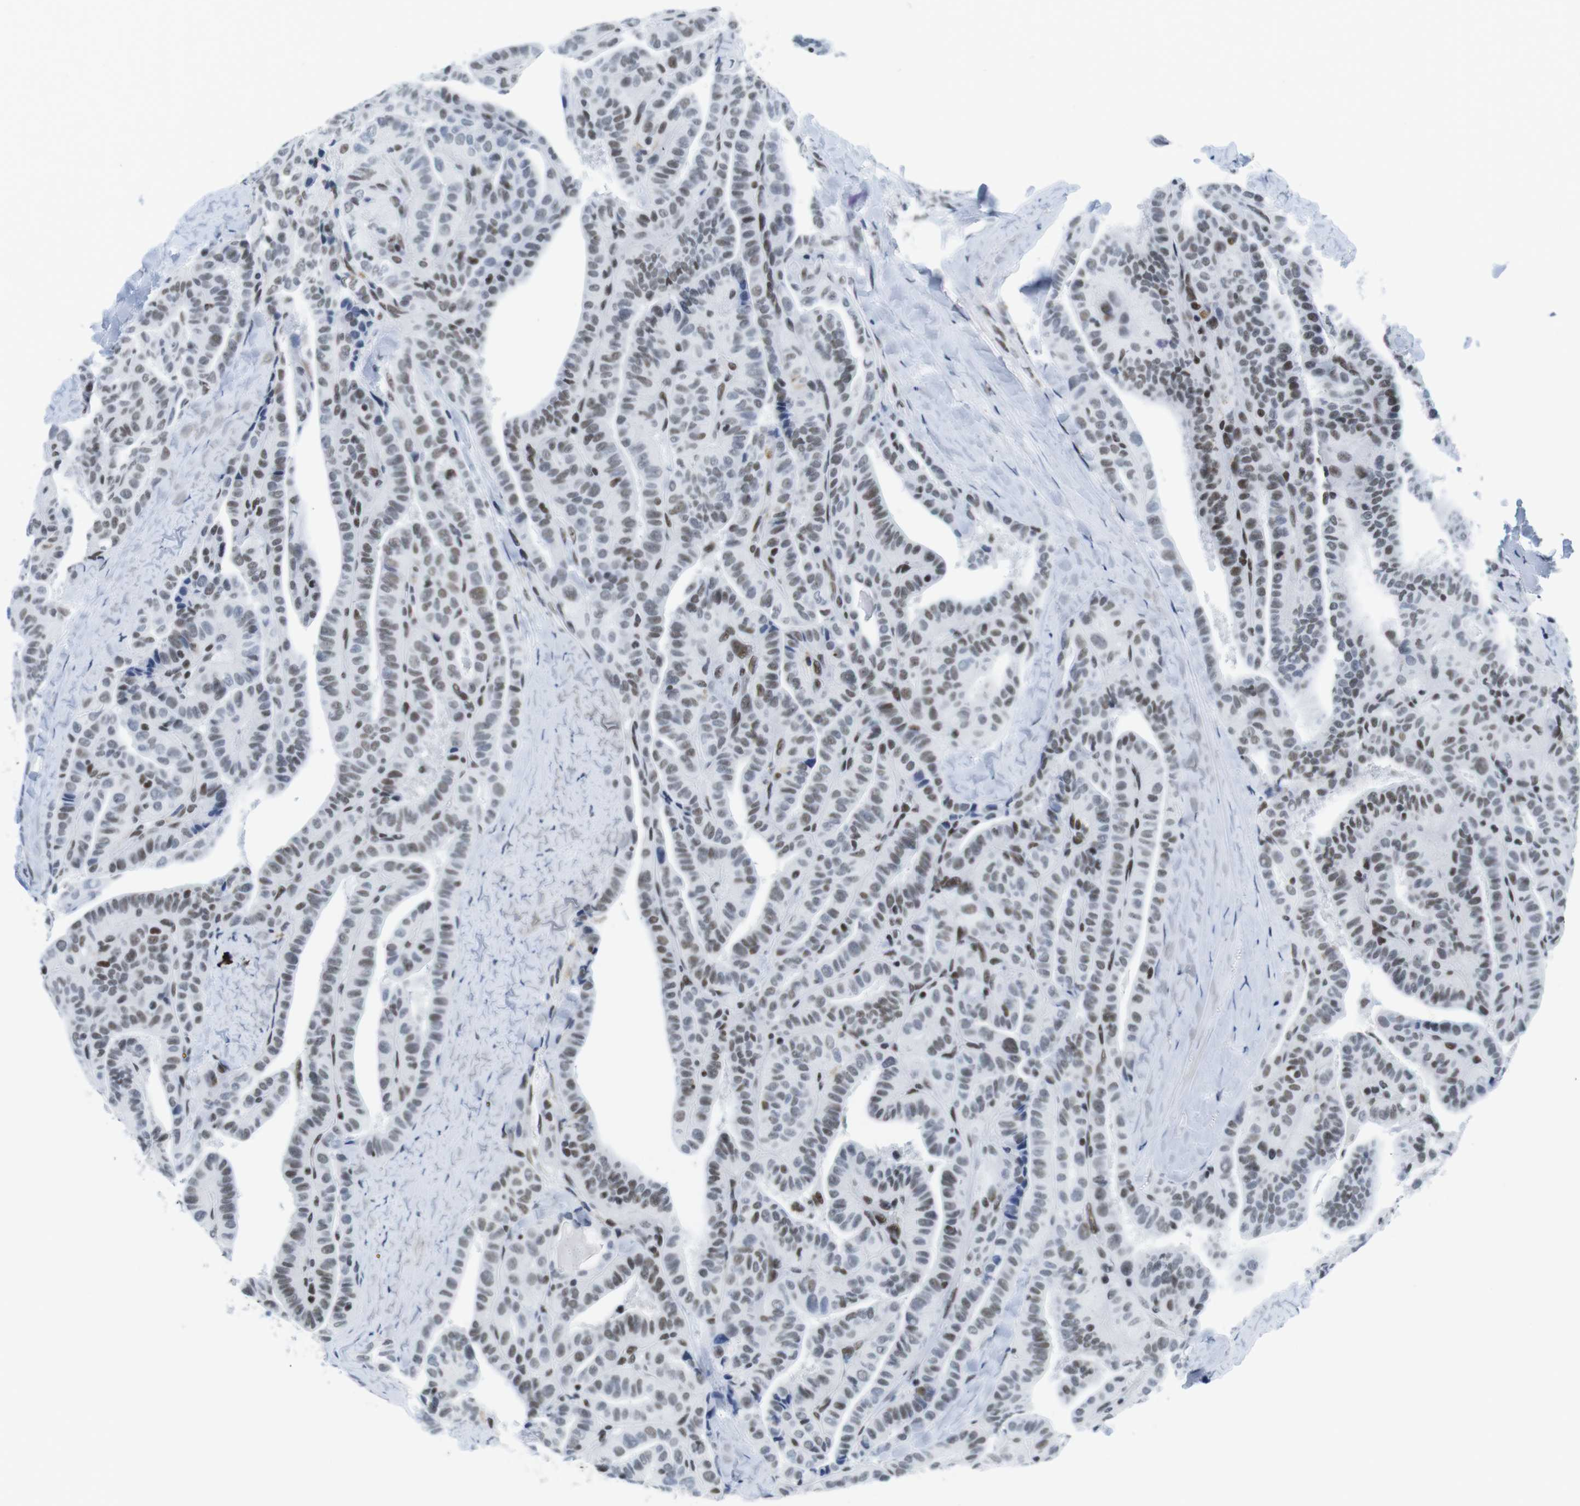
{"staining": {"intensity": "moderate", "quantity": ">75%", "location": "nuclear"}, "tissue": "thyroid cancer", "cell_type": "Tumor cells", "image_type": "cancer", "snomed": [{"axis": "morphology", "description": "Papillary adenocarcinoma, NOS"}, {"axis": "topography", "description": "Thyroid gland"}], "caption": "This micrograph shows thyroid cancer (papillary adenocarcinoma) stained with immunohistochemistry (IHC) to label a protein in brown. The nuclear of tumor cells show moderate positivity for the protein. Nuclei are counter-stained blue.", "gene": "IFI16", "patient": {"sex": "male", "age": 77}}